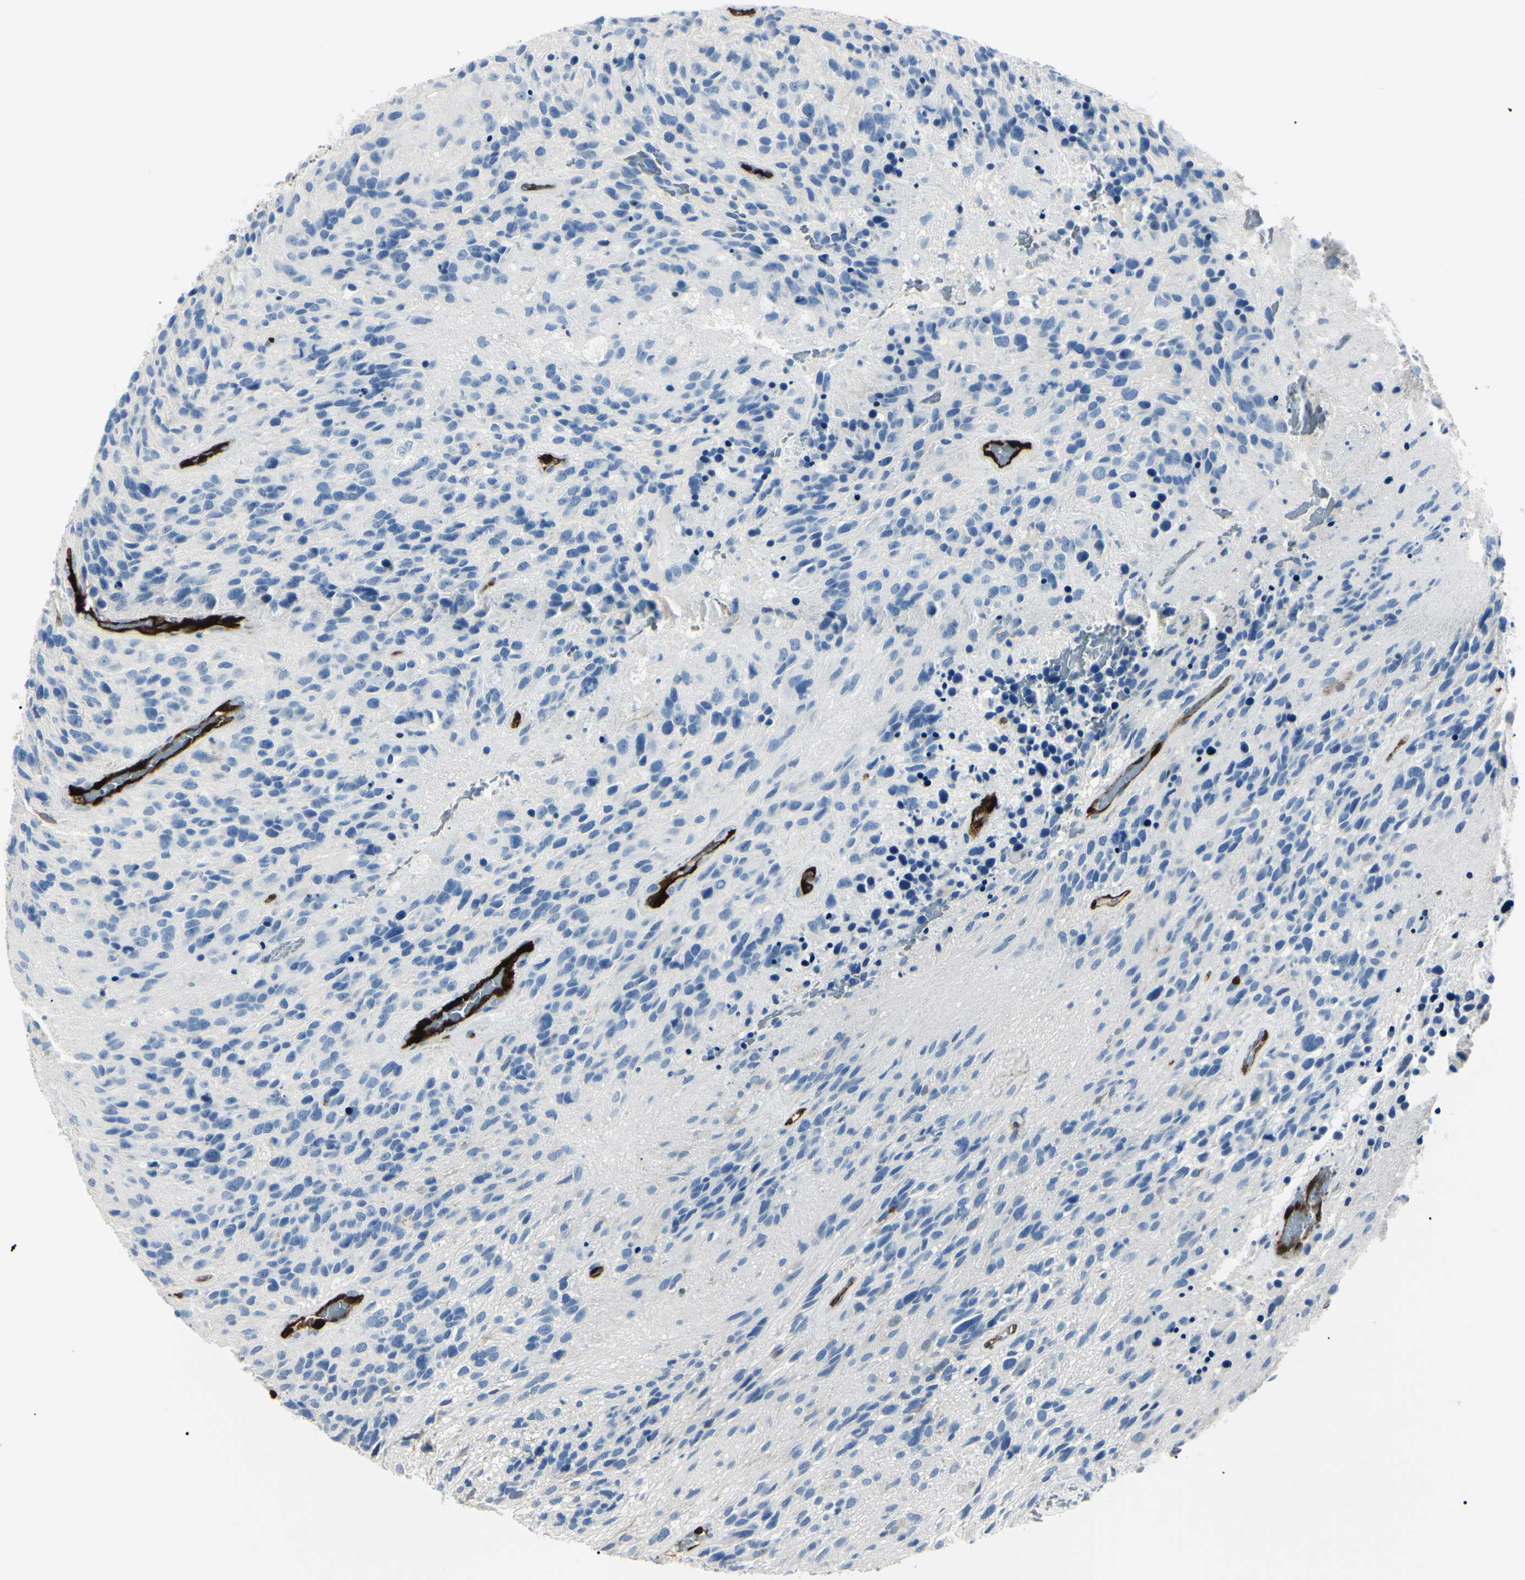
{"staining": {"intensity": "negative", "quantity": "none", "location": "none"}, "tissue": "glioma", "cell_type": "Tumor cells", "image_type": "cancer", "snomed": [{"axis": "morphology", "description": "Glioma, malignant, High grade"}, {"axis": "topography", "description": "Brain"}], "caption": "This is an immunohistochemistry (IHC) histopathology image of glioma. There is no staining in tumor cells.", "gene": "CA2", "patient": {"sex": "female", "age": 58}}